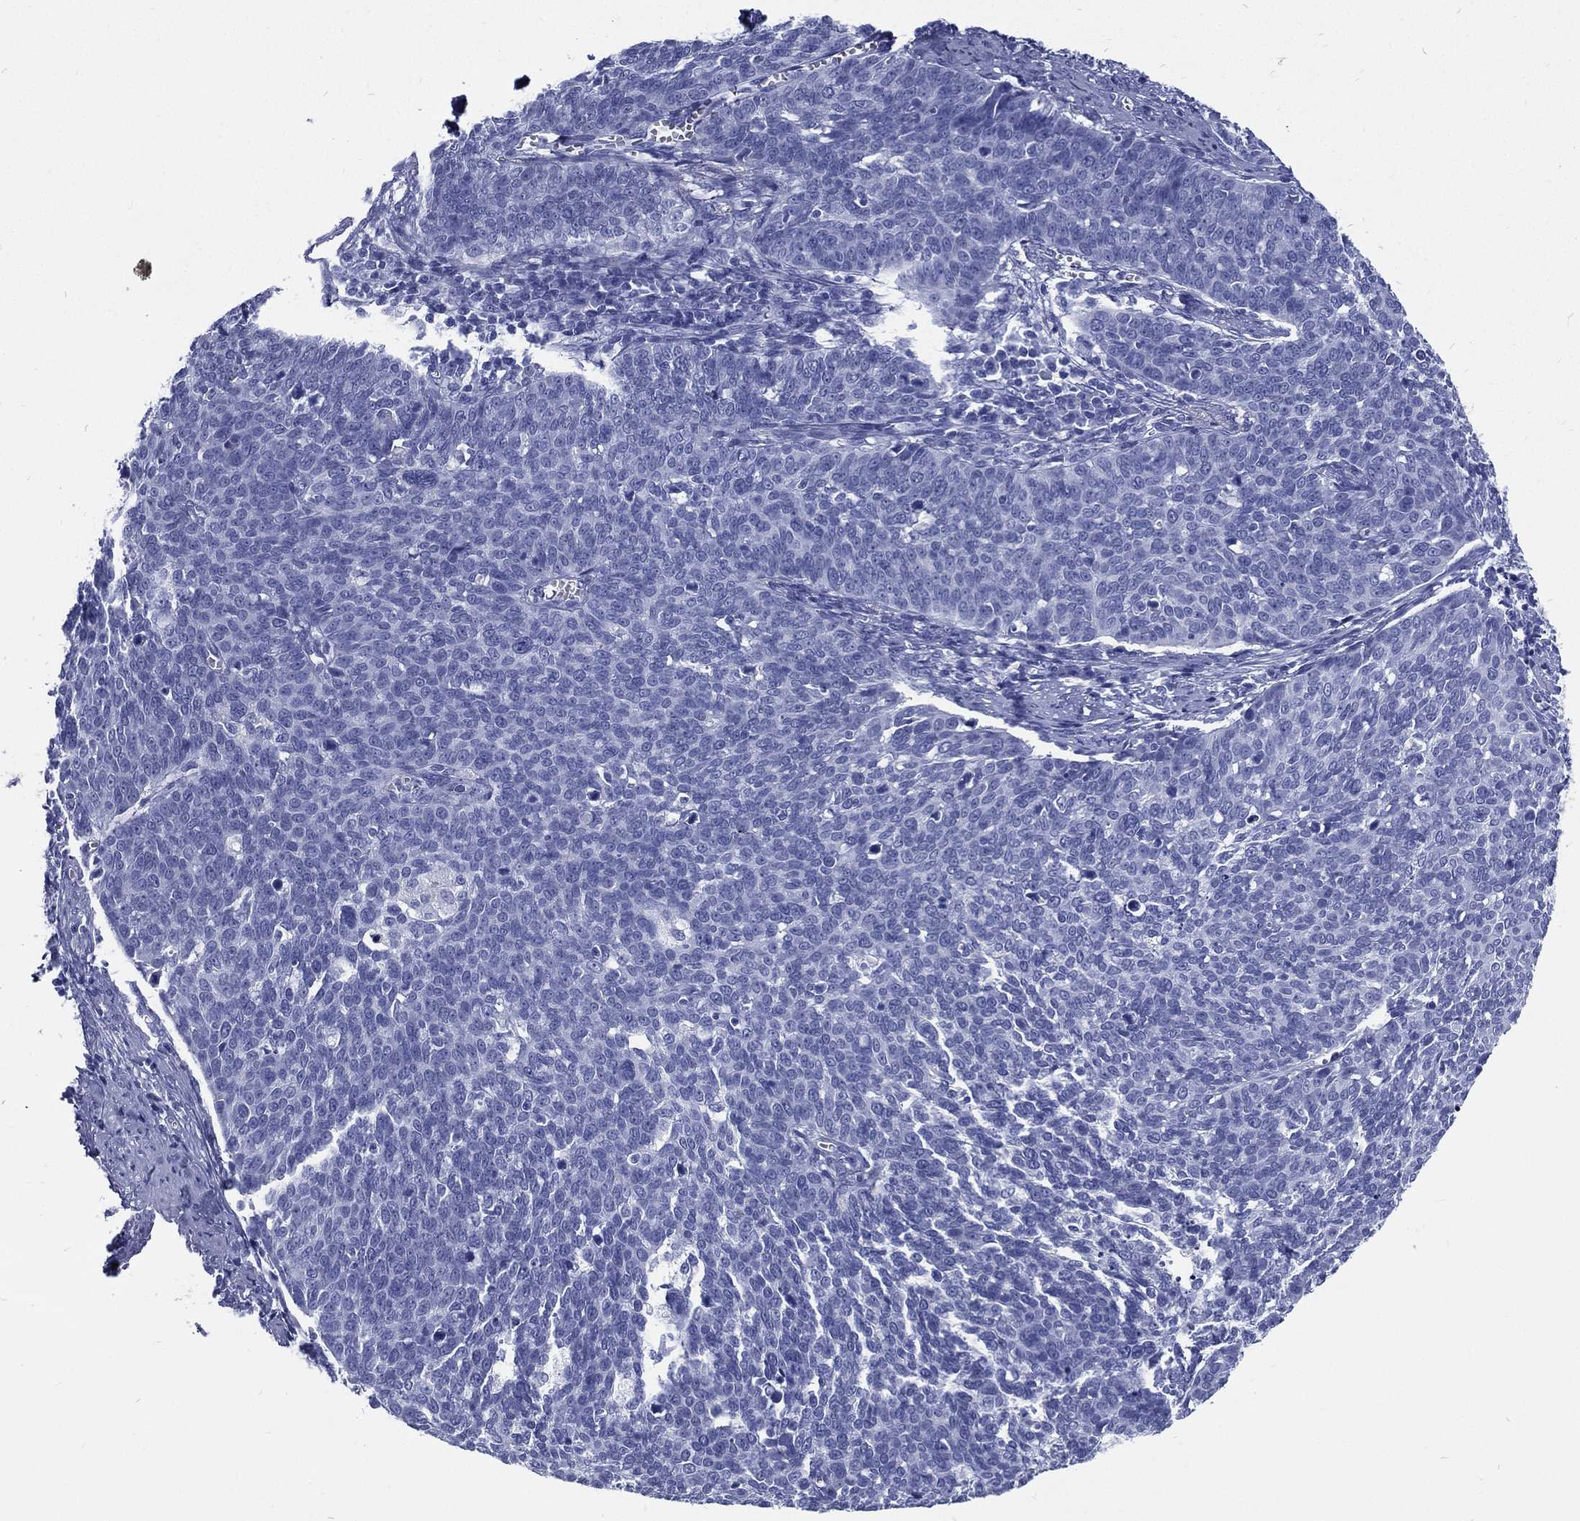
{"staining": {"intensity": "negative", "quantity": "none", "location": "none"}, "tissue": "cervical cancer", "cell_type": "Tumor cells", "image_type": "cancer", "snomed": [{"axis": "morphology", "description": "Normal tissue, NOS"}, {"axis": "morphology", "description": "Squamous cell carcinoma, NOS"}, {"axis": "topography", "description": "Cervix"}], "caption": "Tumor cells are negative for brown protein staining in squamous cell carcinoma (cervical).", "gene": "RSPH4A", "patient": {"sex": "female", "age": 39}}